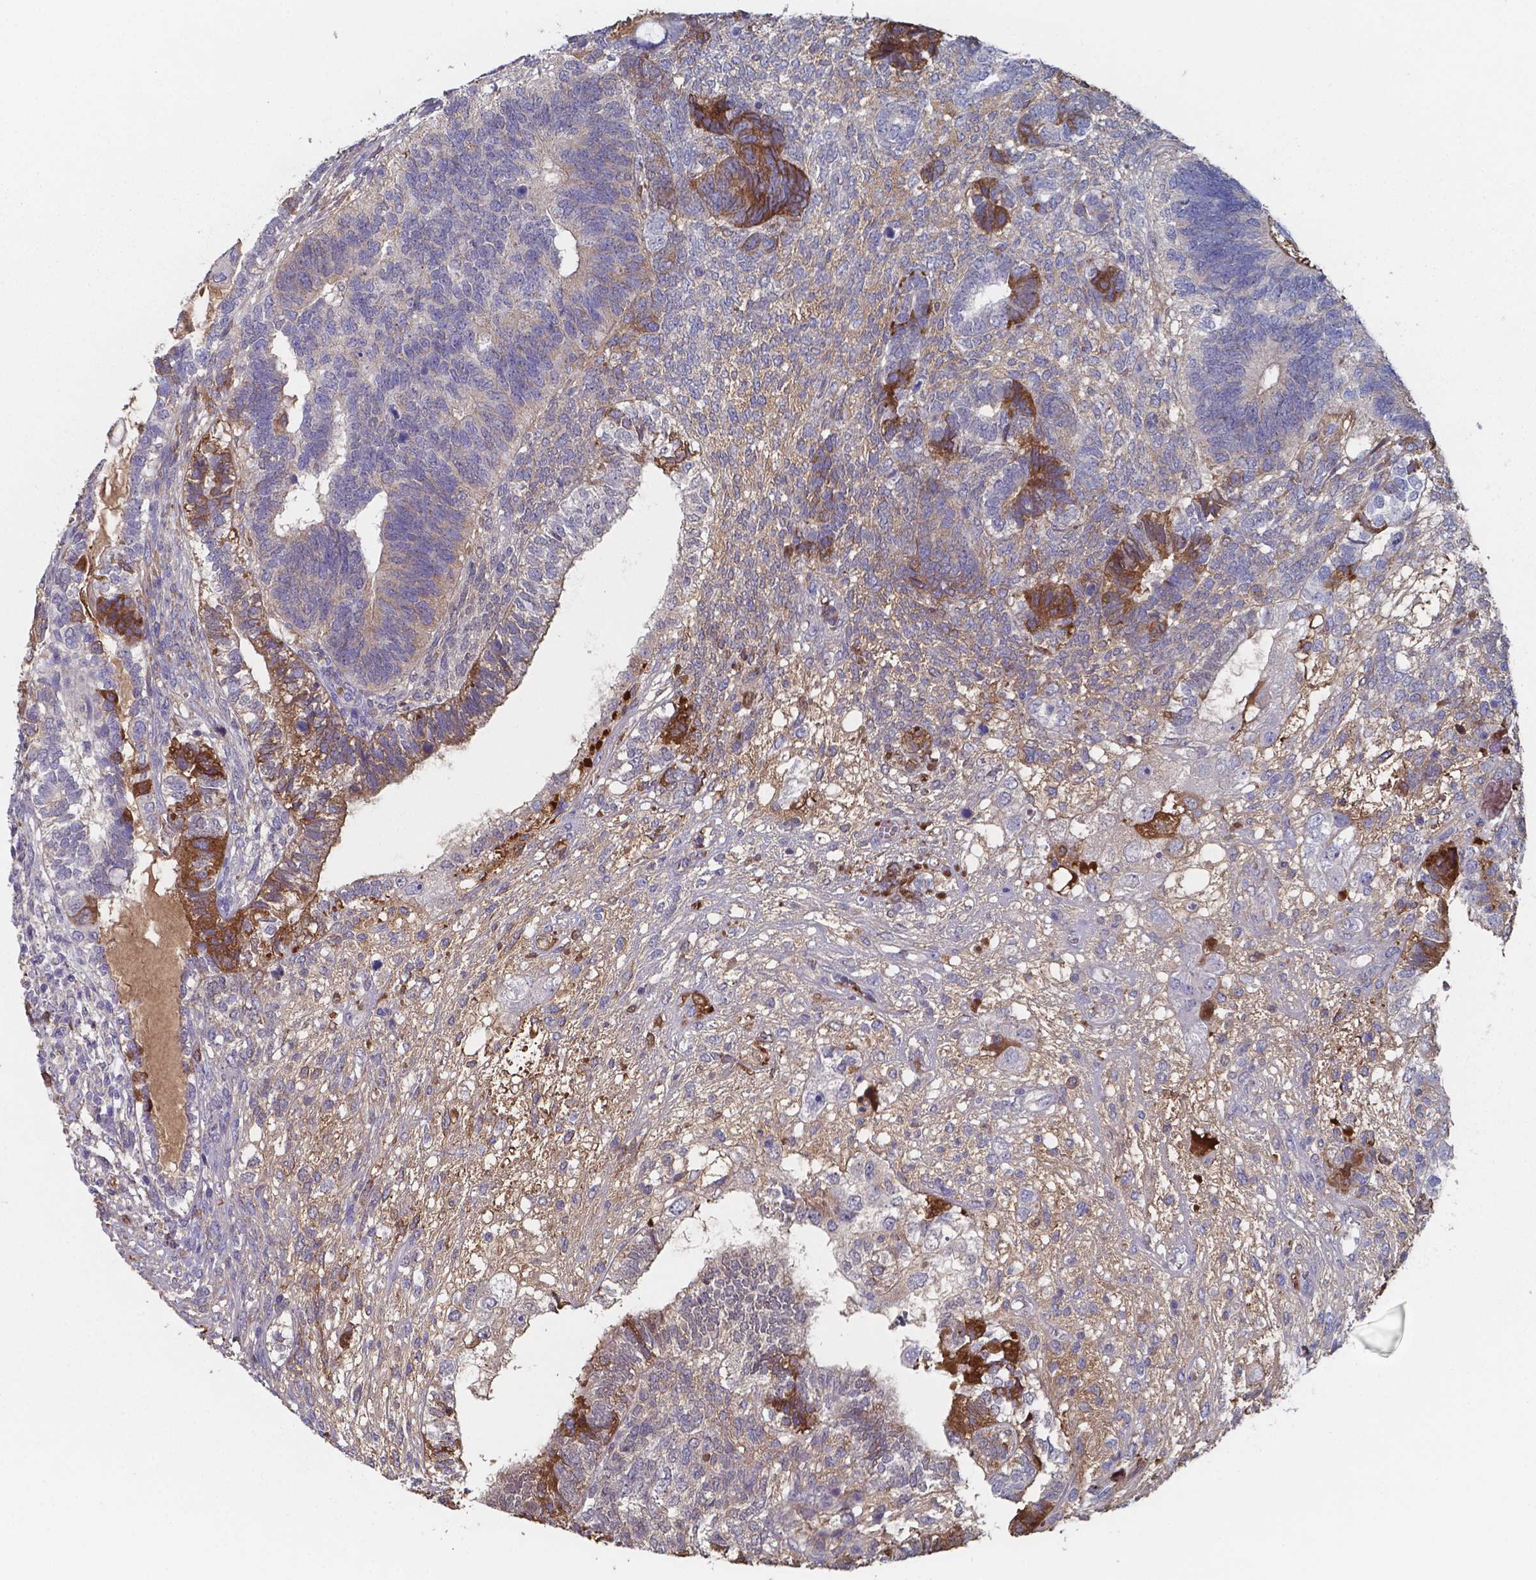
{"staining": {"intensity": "strong", "quantity": "<25%", "location": "cytoplasmic/membranous"}, "tissue": "testis cancer", "cell_type": "Tumor cells", "image_type": "cancer", "snomed": [{"axis": "morphology", "description": "Seminoma, NOS"}, {"axis": "morphology", "description": "Carcinoma, Embryonal, NOS"}, {"axis": "topography", "description": "Testis"}], "caption": "About <25% of tumor cells in human testis cancer (embryonal carcinoma) demonstrate strong cytoplasmic/membranous protein expression as visualized by brown immunohistochemical staining.", "gene": "BTBD17", "patient": {"sex": "male", "age": 41}}